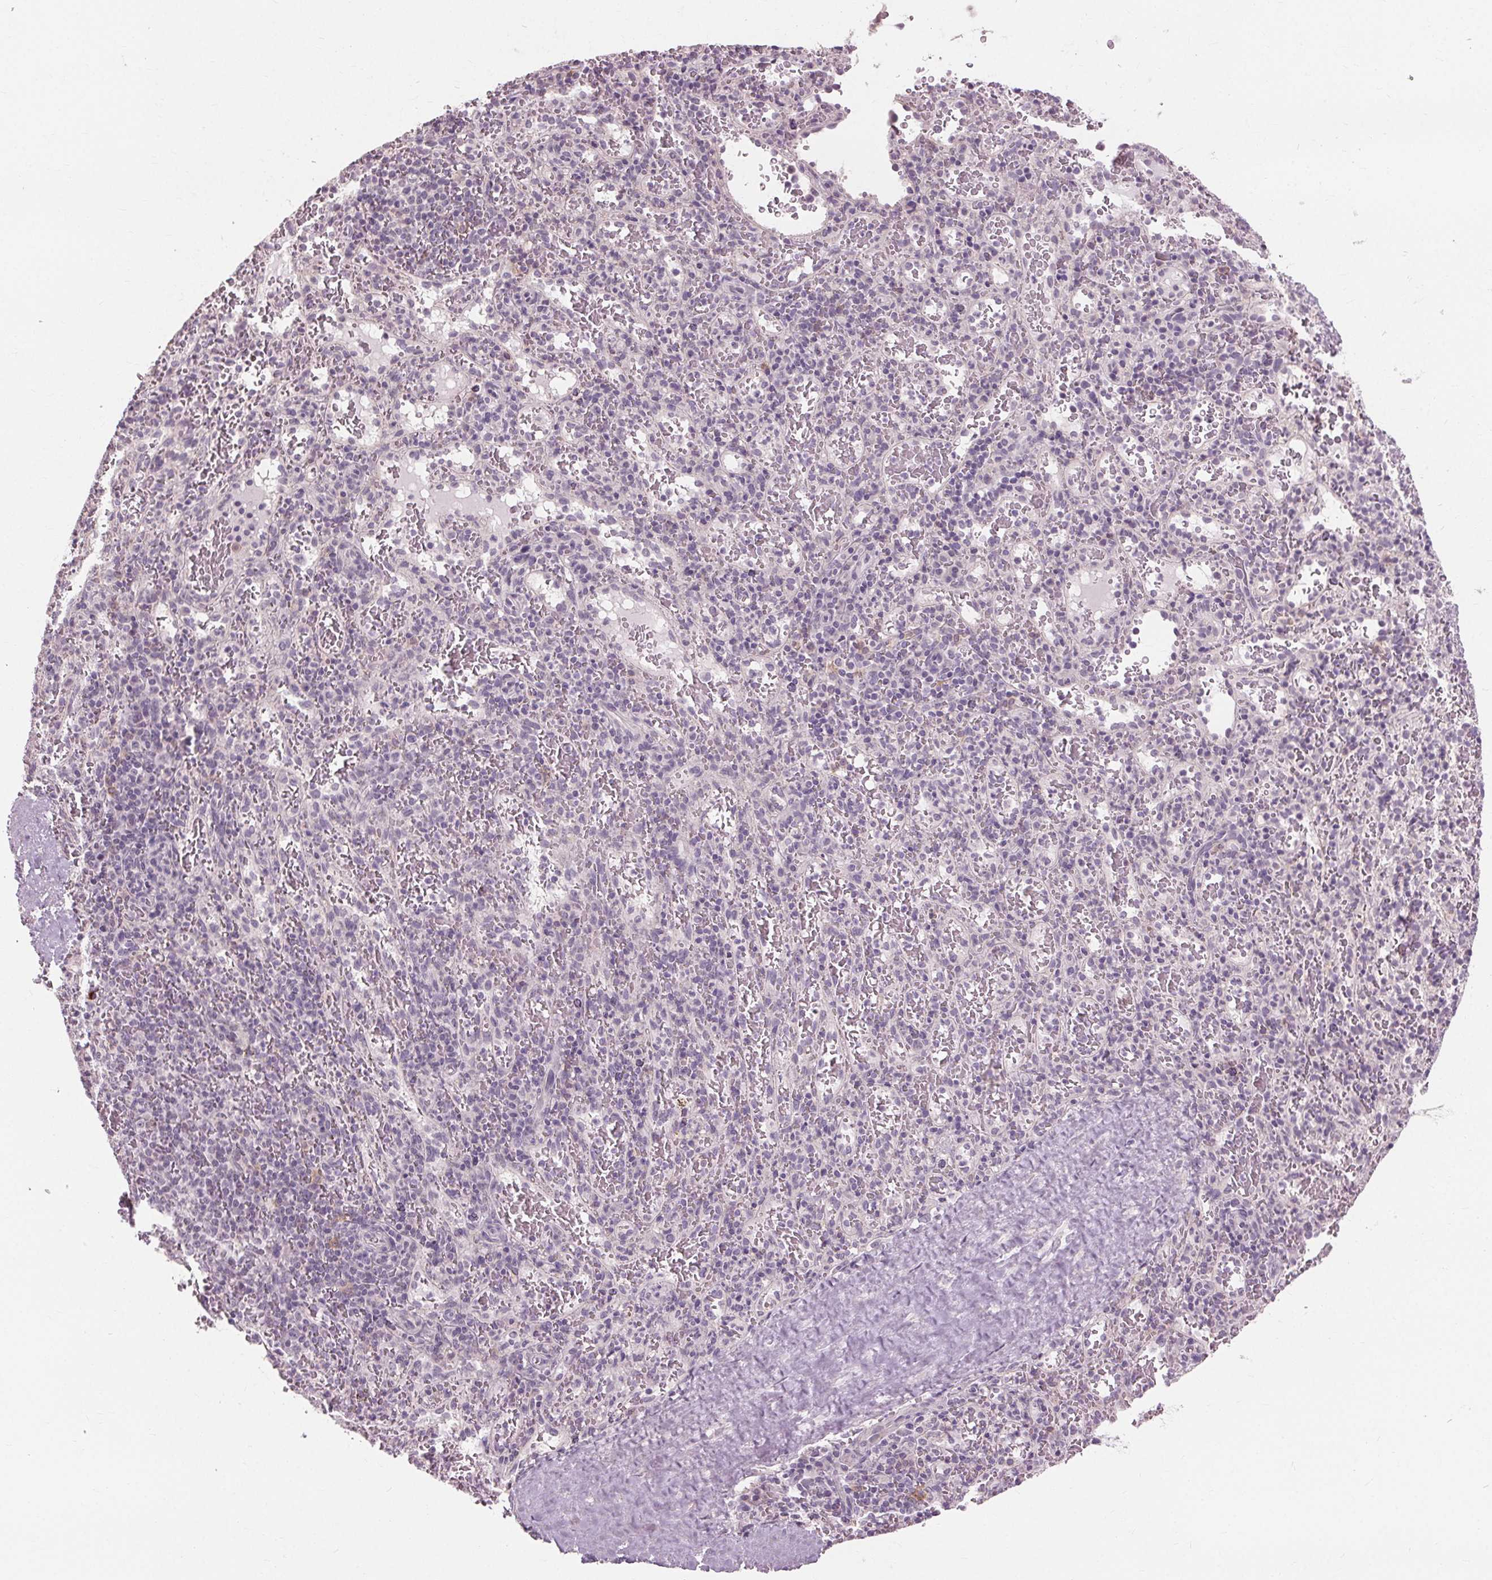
{"staining": {"intensity": "negative", "quantity": "none", "location": "none"}, "tissue": "spleen", "cell_type": "Cells in red pulp", "image_type": "normal", "snomed": [{"axis": "morphology", "description": "Normal tissue, NOS"}, {"axis": "topography", "description": "Spleen"}], "caption": "IHC of normal spleen exhibits no positivity in cells in red pulp. (Brightfield microscopy of DAB immunohistochemistry (IHC) at high magnification).", "gene": "SIGLEC6", "patient": {"sex": "male", "age": 57}}